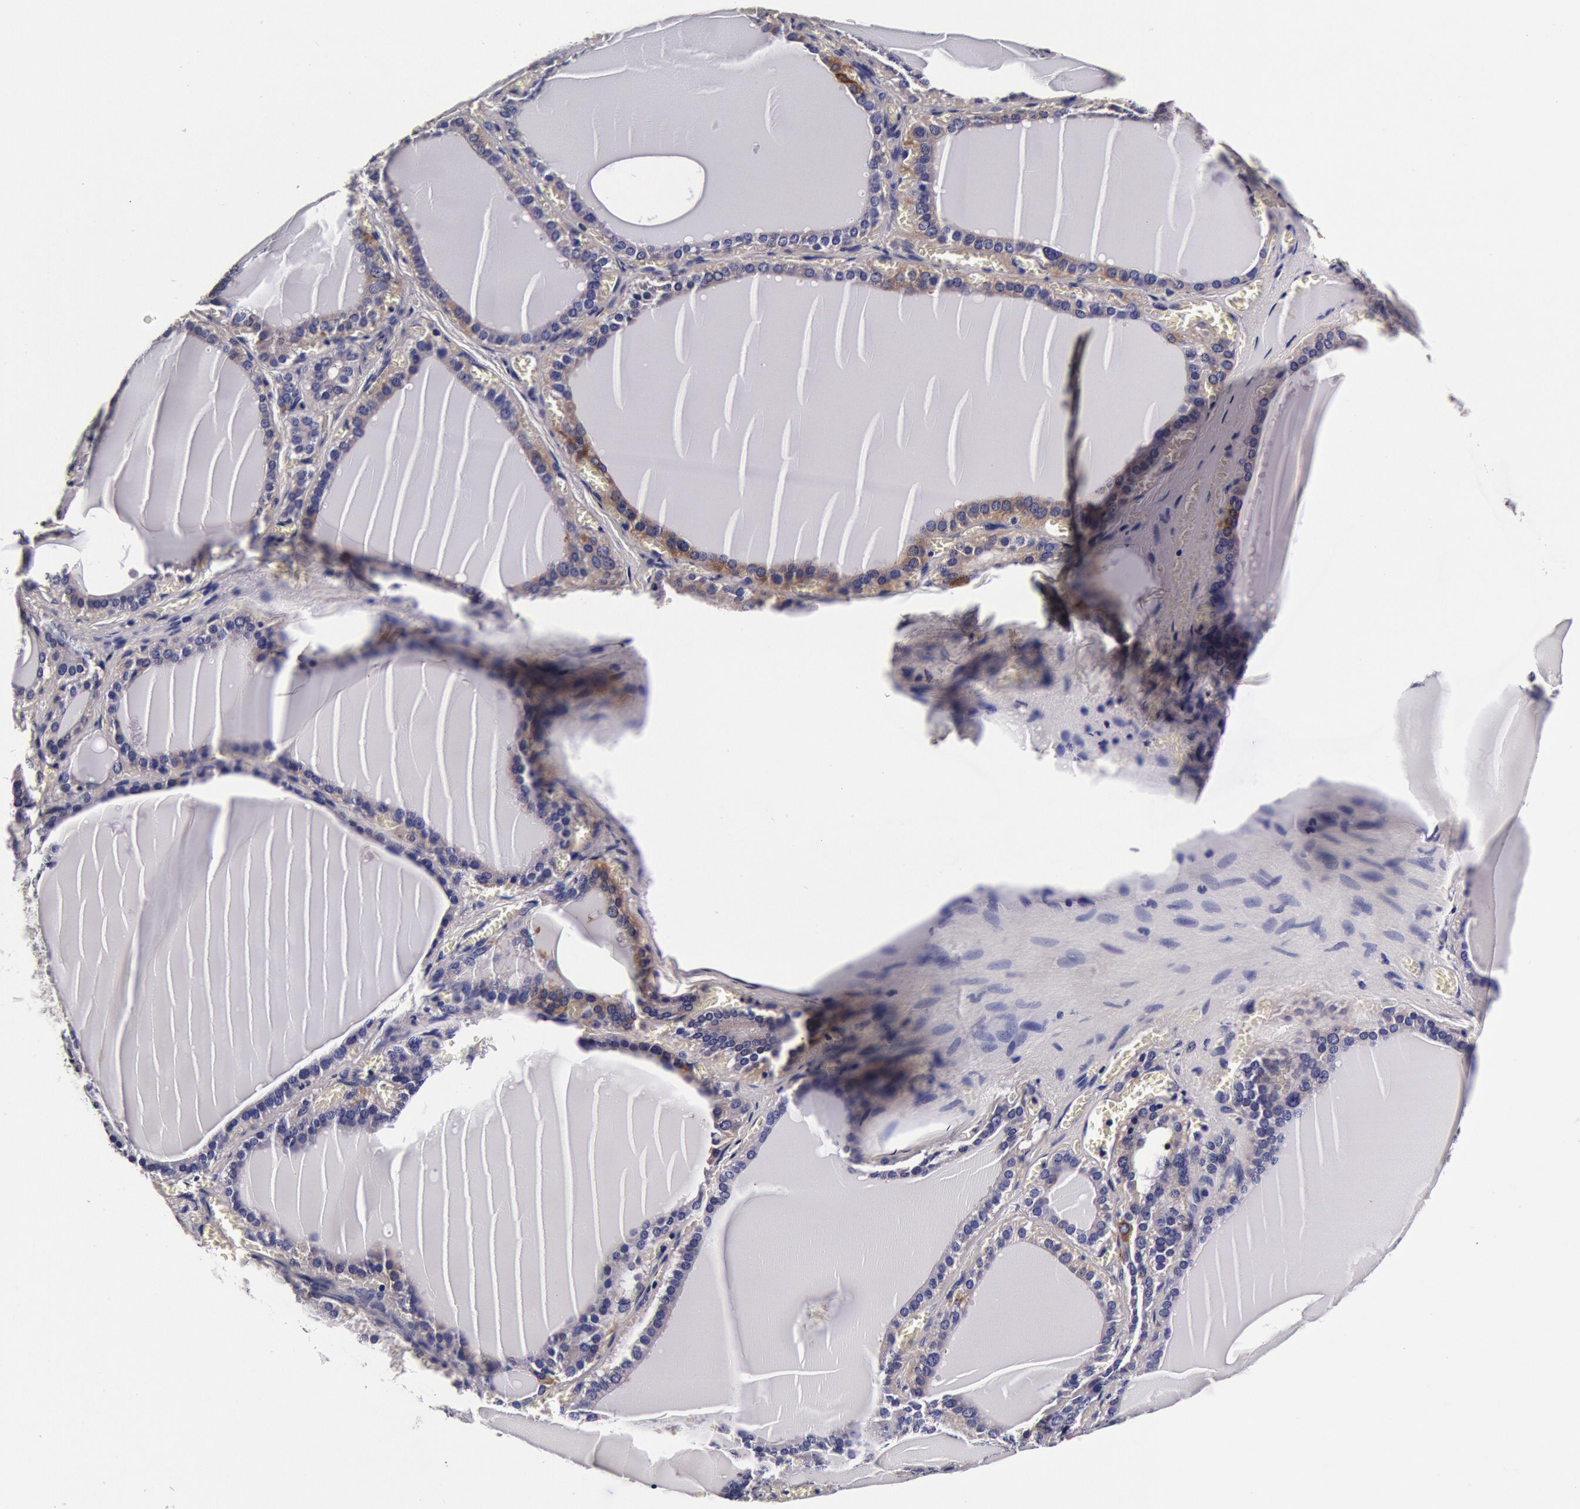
{"staining": {"intensity": "negative", "quantity": "none", "location": "none"}, "tissue": "thyroid gland", "cell_type": "Glandular cells", "image_type": "normal", "snomed": [{"axis": "morphology", "description": "Normal tissue, NOS"}, {"axis": "topography", "description": "Thyroid gland"}], "caption": "Immunohistochemistry (IHC) image of benign thyroid gland: thyroid gland stained with DAB shows no significant protein positivity in glandular cells.", "gene": "CCDC22", "patient": {"sex": "female", "age": 55}}